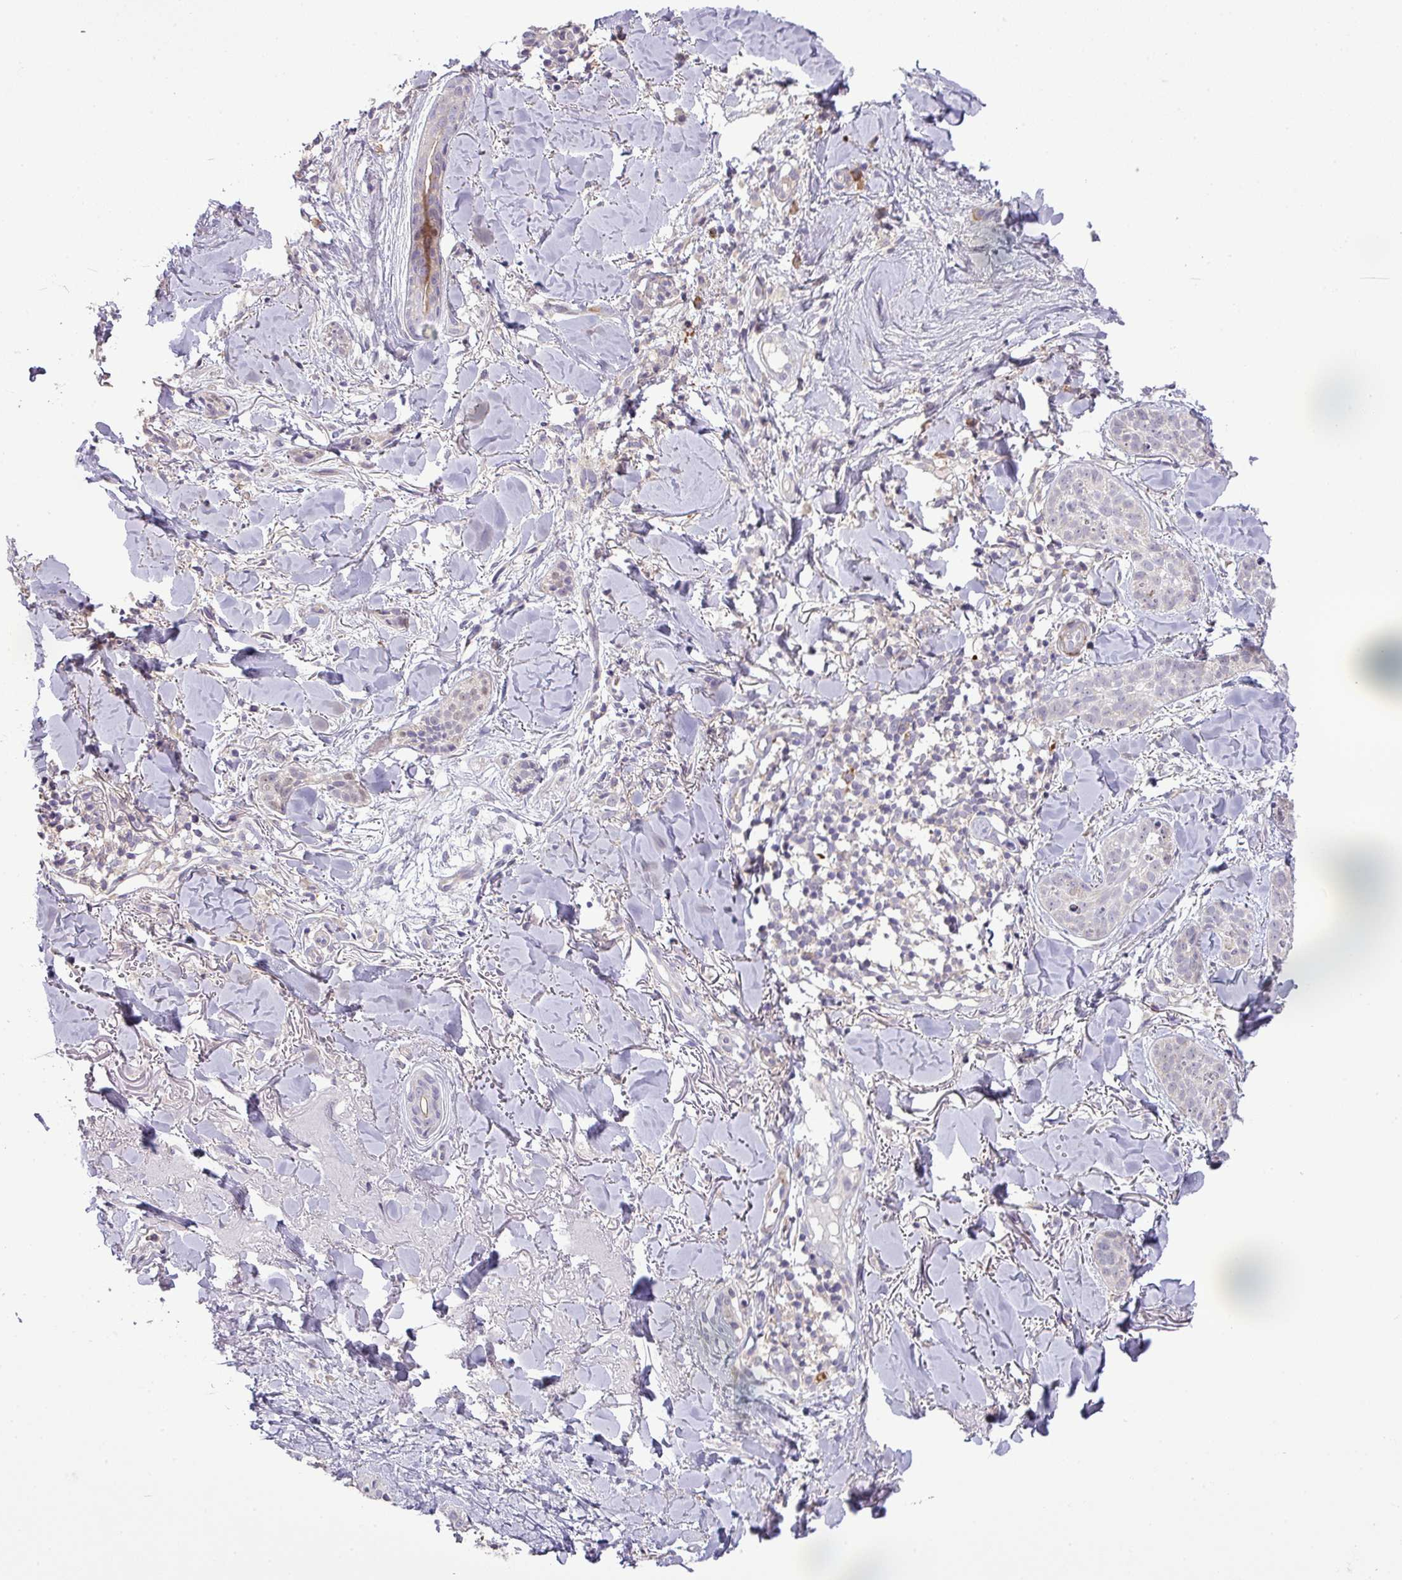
{"staining": {"intensity": "negative", "quantity": "none", "location": "none"}, "tissue": "skin cancer", "cell_type": "Tumor cells", "image_type": "cancer", "snomed": [{"axis": "morphology", "description": "Basal cell carcinoma"}, {"axis": "topography", "description": "Skin"}], "caption": "Histopathology image shows no protein positivity in tumor cells of basal cell carcinoma (skin) tissue.", "gene": "TPRA1", "patient": {"sex": "male", "age": 52}}